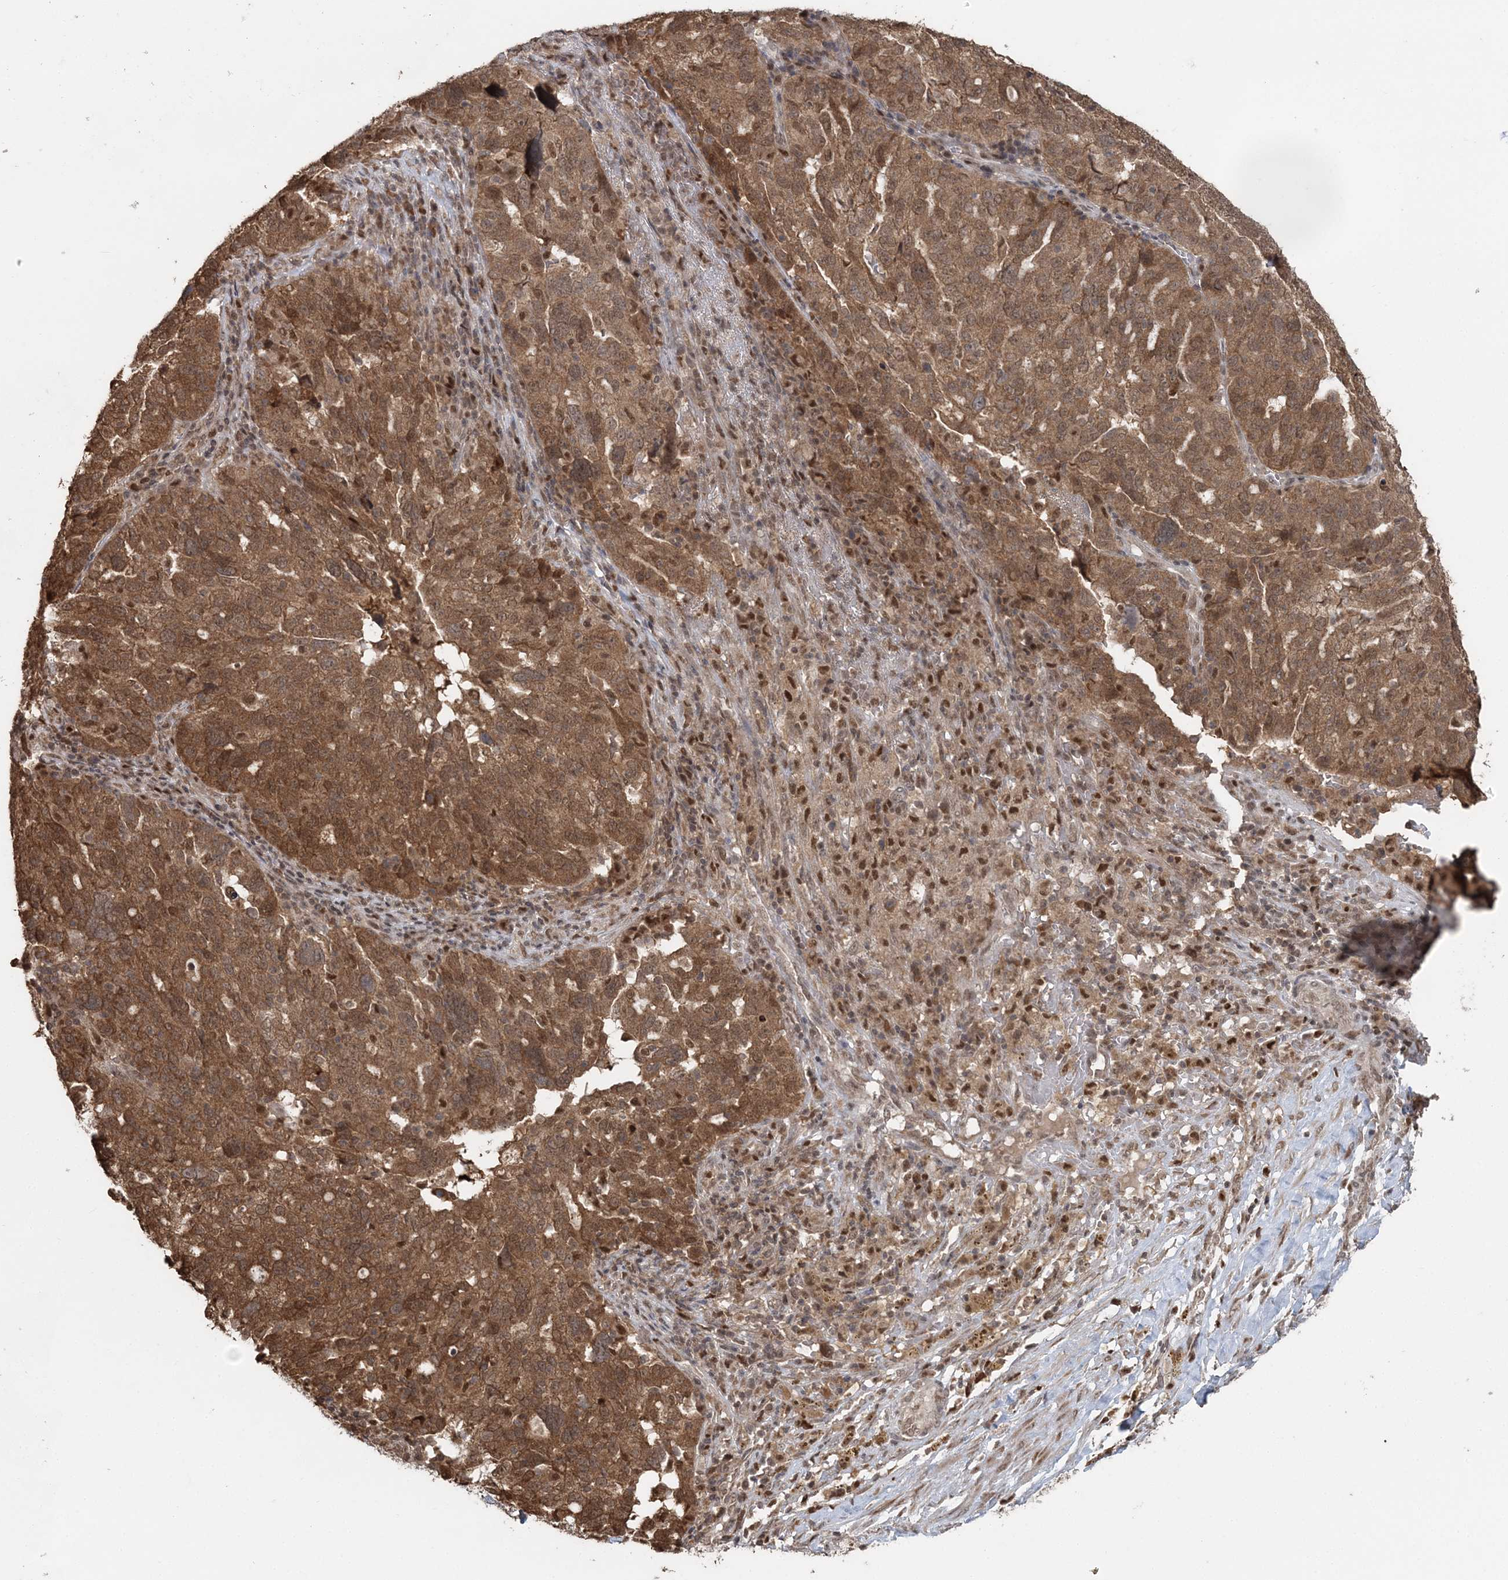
{"staining": {"intensity": "moderate", "quantity": ">75%", "location": "cytoplasmic/membranous"}, "tissue": "ovarian cancer", "cell_type": "Tumor cells", "image_type": "cancer", "snomed": [{"axis": "morphology", "description": "Cystadenocarcinoma, serous, NOS"}, {"axis": "topography", "description": "Ovary"}], "caption": "A histopathology image showing moderate cytoplasmic/membranous expression in approximately >75% of tumor cells in ovarian cancer, as visualized by brown immunohistochemical staining.", "gene": "SLU7", "patient": {"sex": "female", "age": 59}}